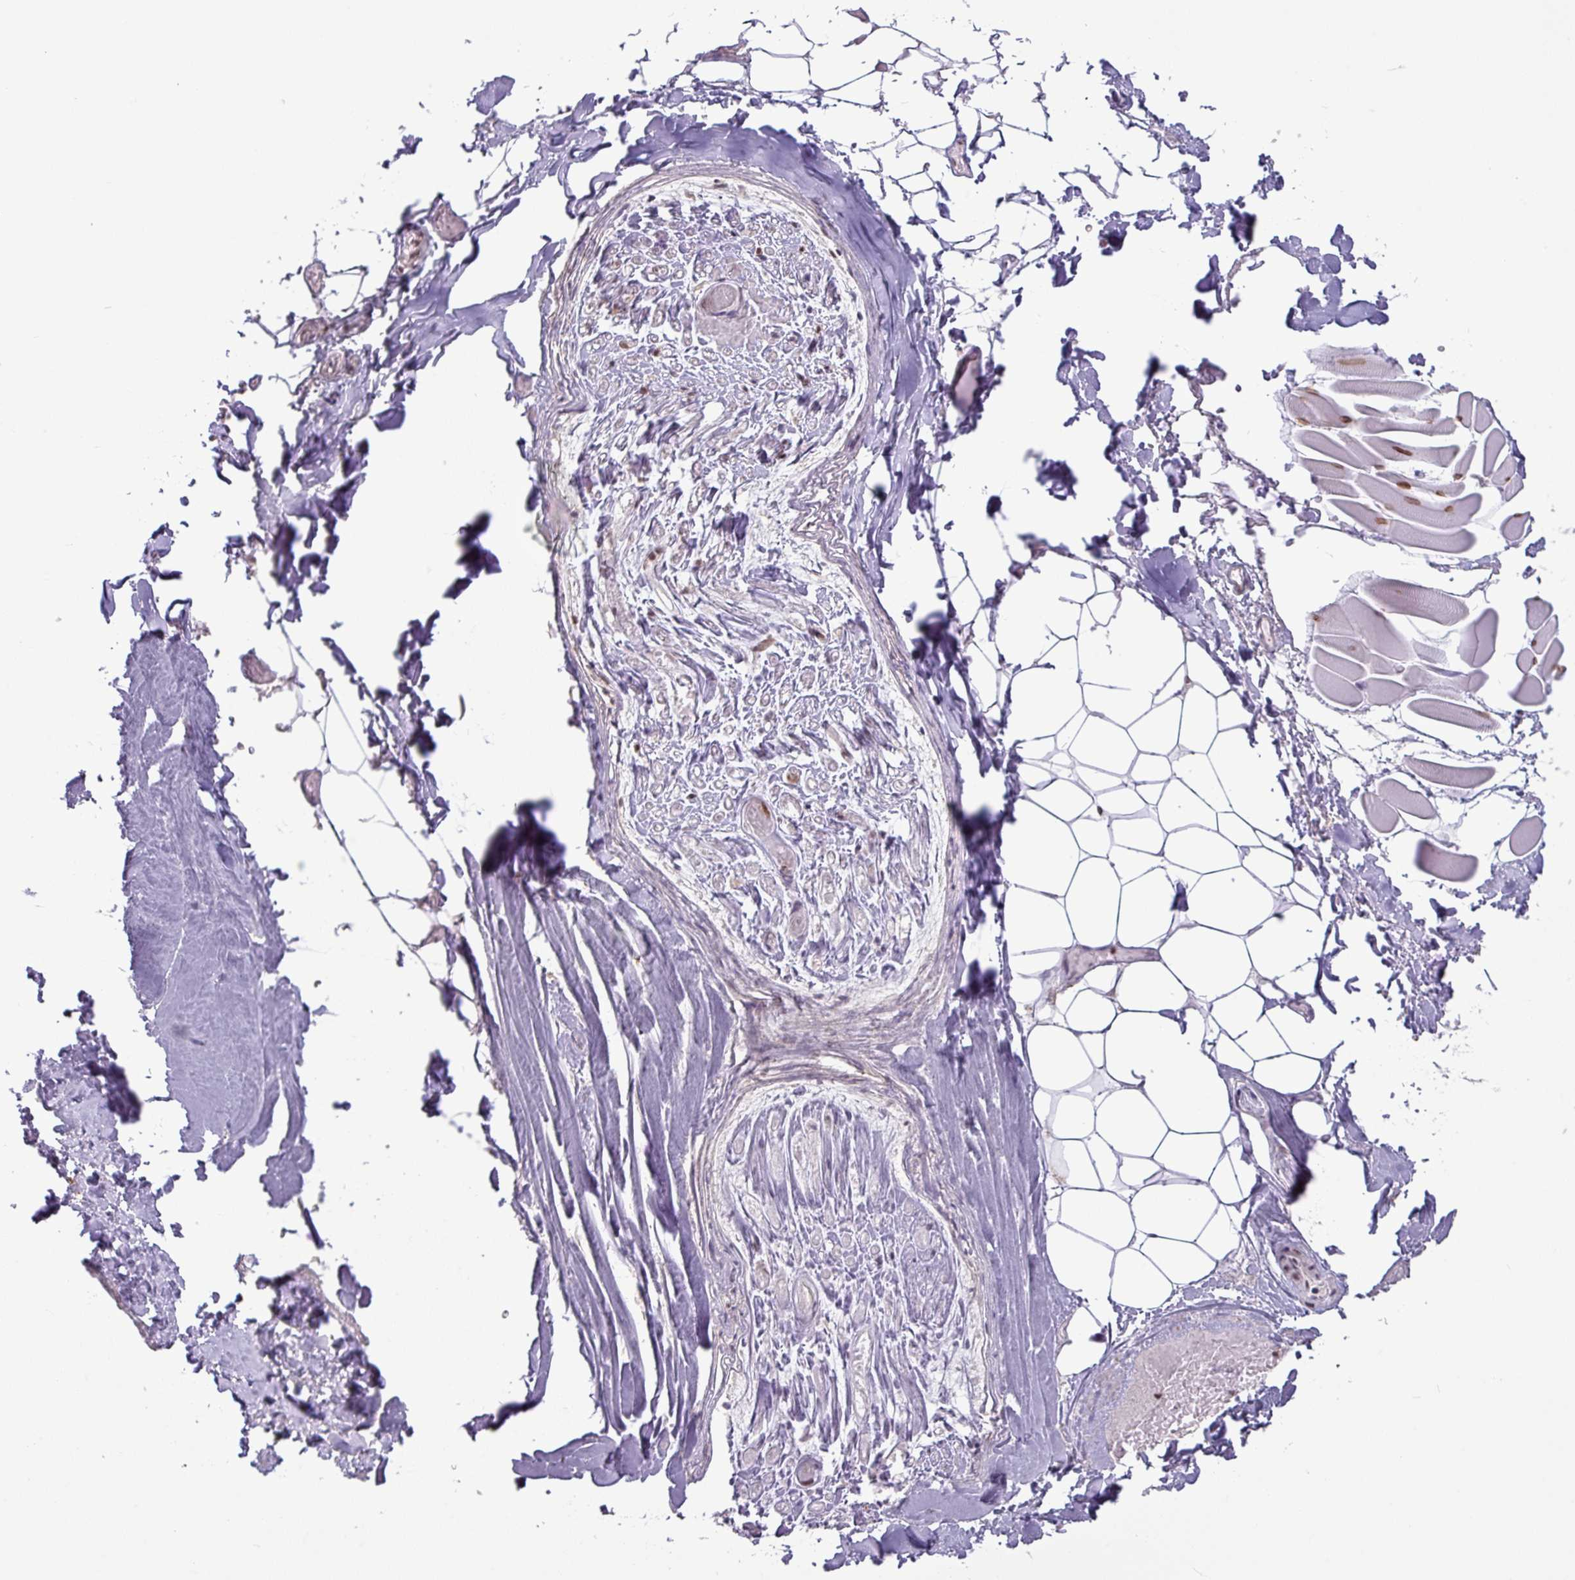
{"staining": {"intensity": "negative", "quantity": "none", "location": "none"}, "tissue": "adipose tissue", "cell_type": "Adipocytes", "image_type": "normal", "snomed": [{"axis": "morphology", "description": "Normal tissue, NOS"}, {"axis": "topography", "description": "Peripheral nerve tissue"}], "caption": "Immunohistochemistry of unremarkable adipose tissue reveals no positivity in adipocytes.", "gene": "SRSF2", "patient": {"sex": "male", "age": 74}}